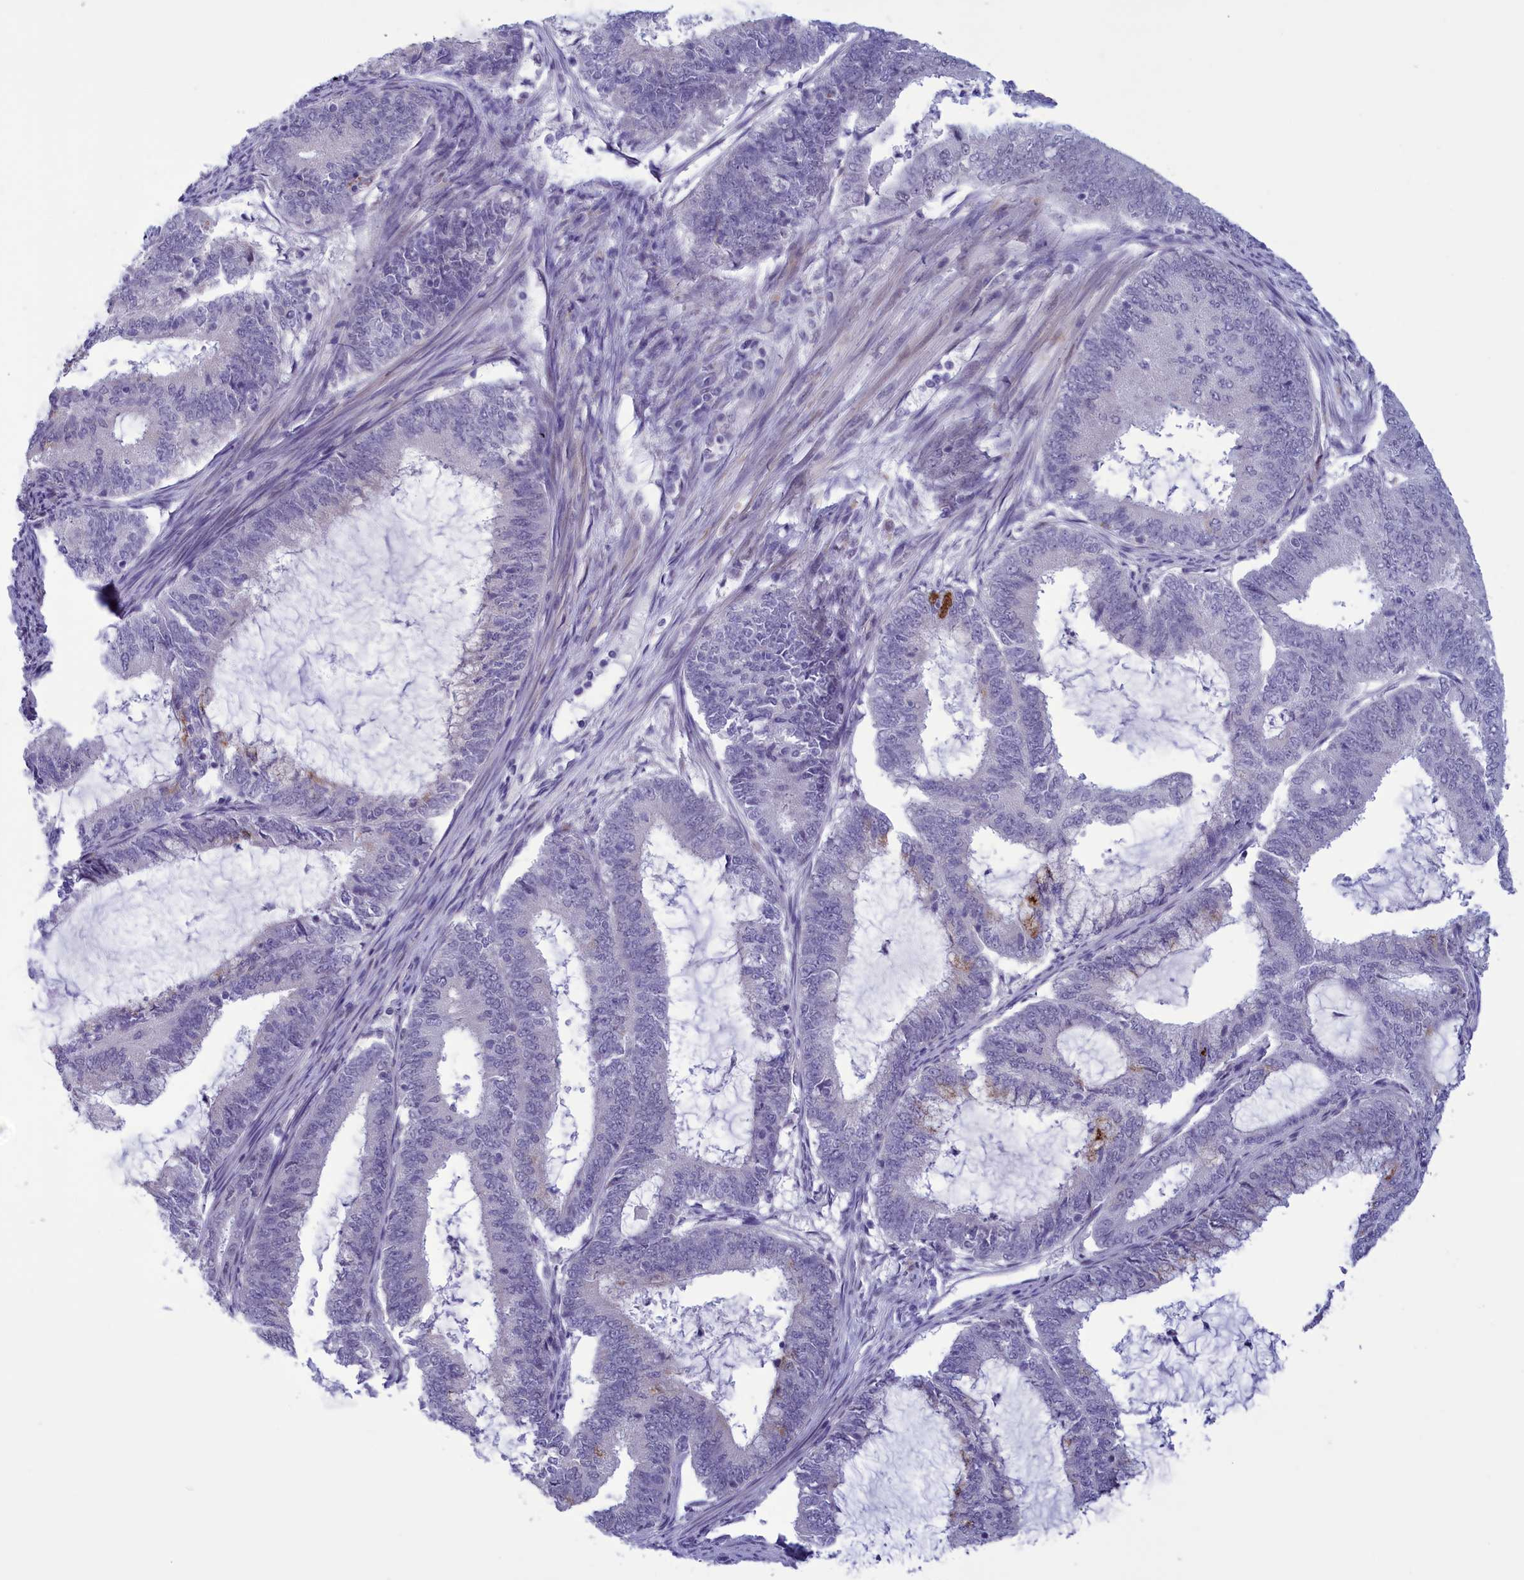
{"staining": {"intensity": "negative", "quantity": "none", "location": "none"}, "tissue": "endometrial cancer", "cell_type": "Tumor cells", "image_type": "cancer", "snomed": [{"axis": "morphology", "description": "Adenocarcinoma, NOS"}, {"axis": "topography", "description": "Endometrium"}], "caption": "Immunohistochemistry histopathology image of neoplastic tissue: endometrial adenocarcinoma stained with DAB (3,3'-diaminobenzidine) demonstrates no significant protein expression in tumor cells. Nuclei are stained in blue.", "gene": "ELOA2", "patient": {"sex": "female", "age": 51}}